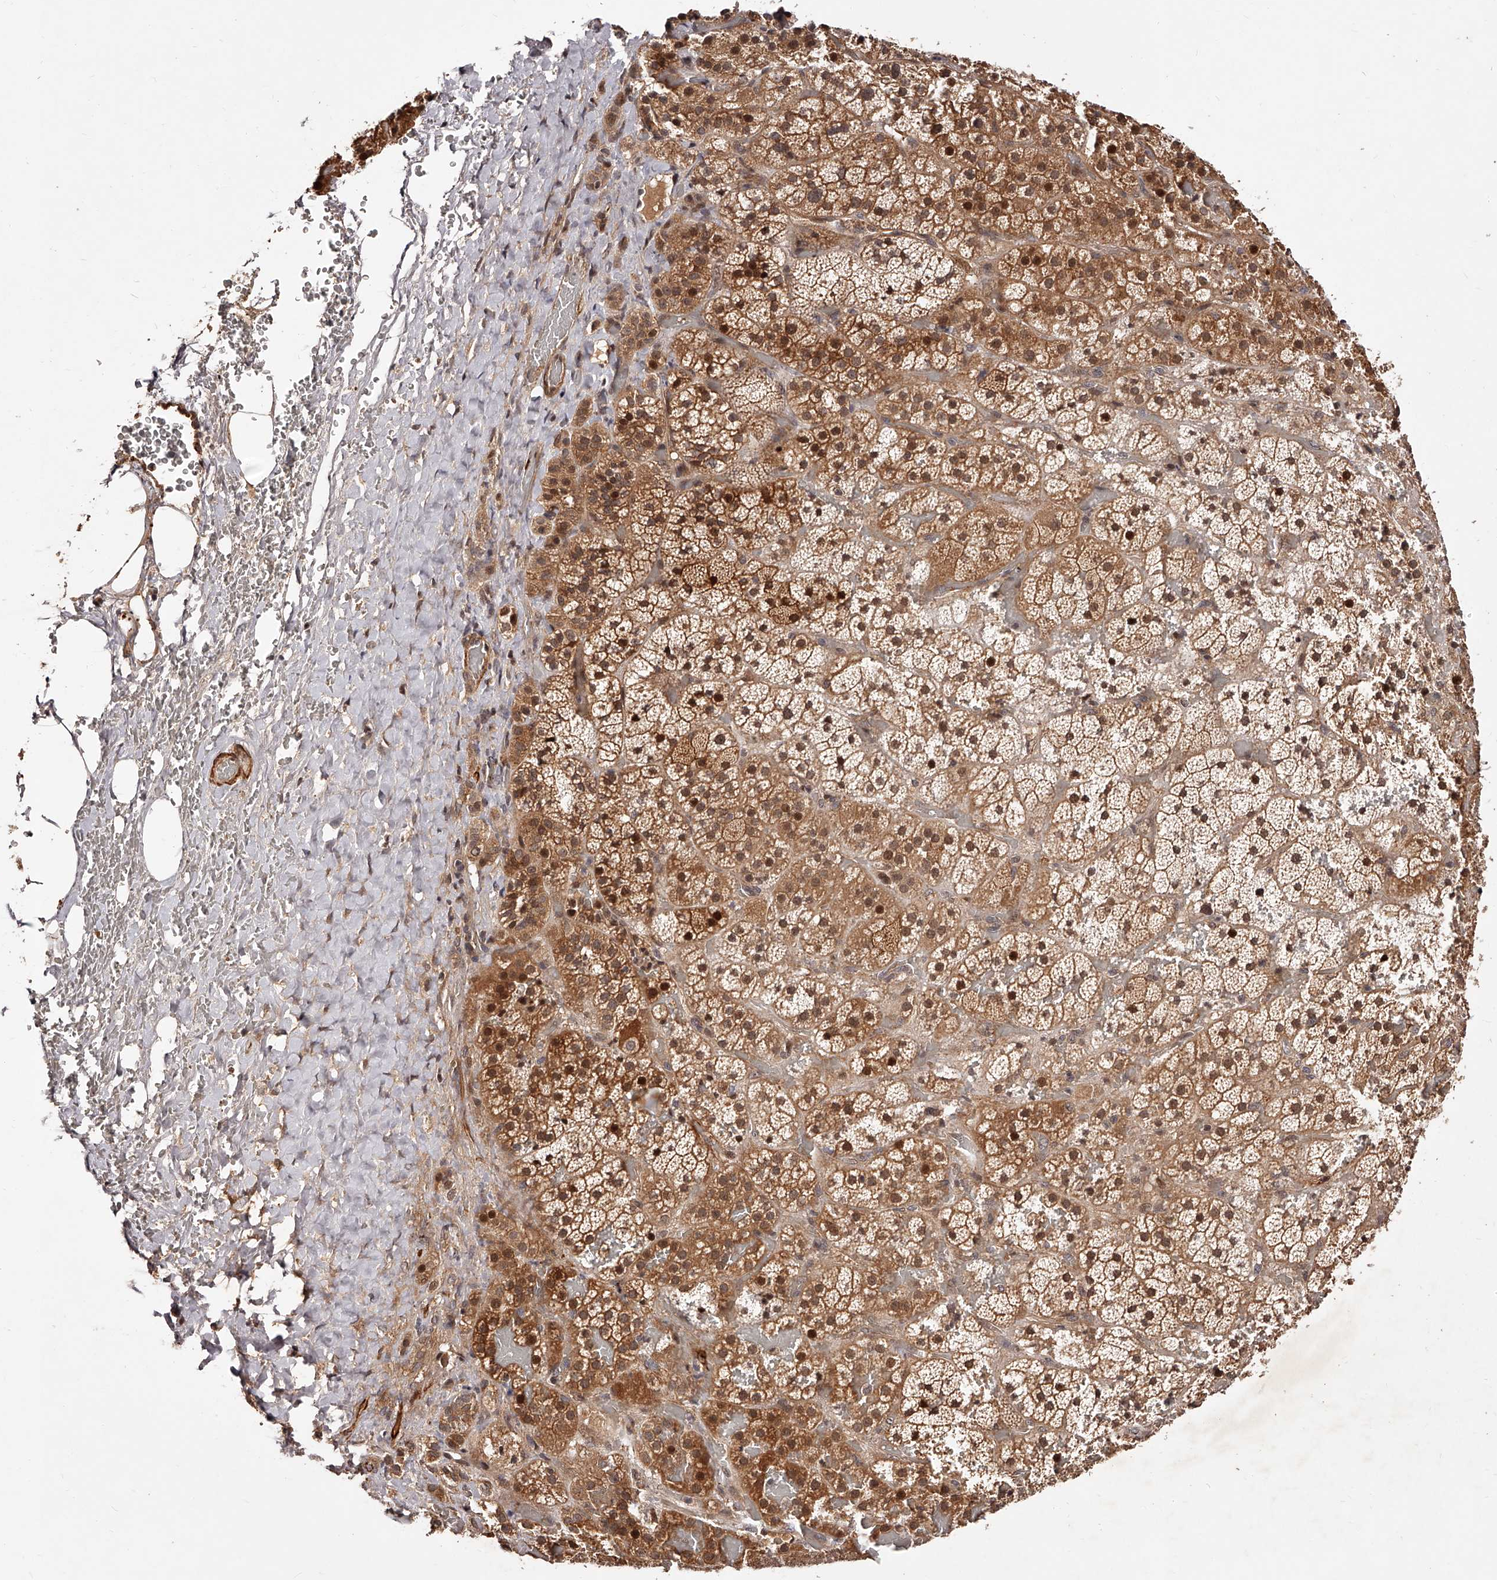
{"staining": {"intensity": "strong", "quantity": "25%-75%", "location": "cytoplasmic/membranous,nuclear"}, "tissue": "adrenal gland", "cell_type": "Glandular cells", "image_type": "normal", "snomed": [{"axis": "morphology", "description": "Normal tissue, NOS"}, {"axis": "topography", "description": "Adrenal gland"}], "caption": "High-magnification brightfield microscopy of benign adrenal gland stained with DAB (3,3'-diaminobenzidine) (brown) and counterstained with hematoxylin (blue). glandular cells exhibit strong cytoplasmic/membranous,nuclear expression is present in about25%-75% of cells. Using DAB (3,3'-diaminobenzidine) (brown) and hematoxylin (blue) stains, captured at high magnification using brightfield microscopy.", "gene": "CUL7", "patient": {"sex": "male", "age": 57}}